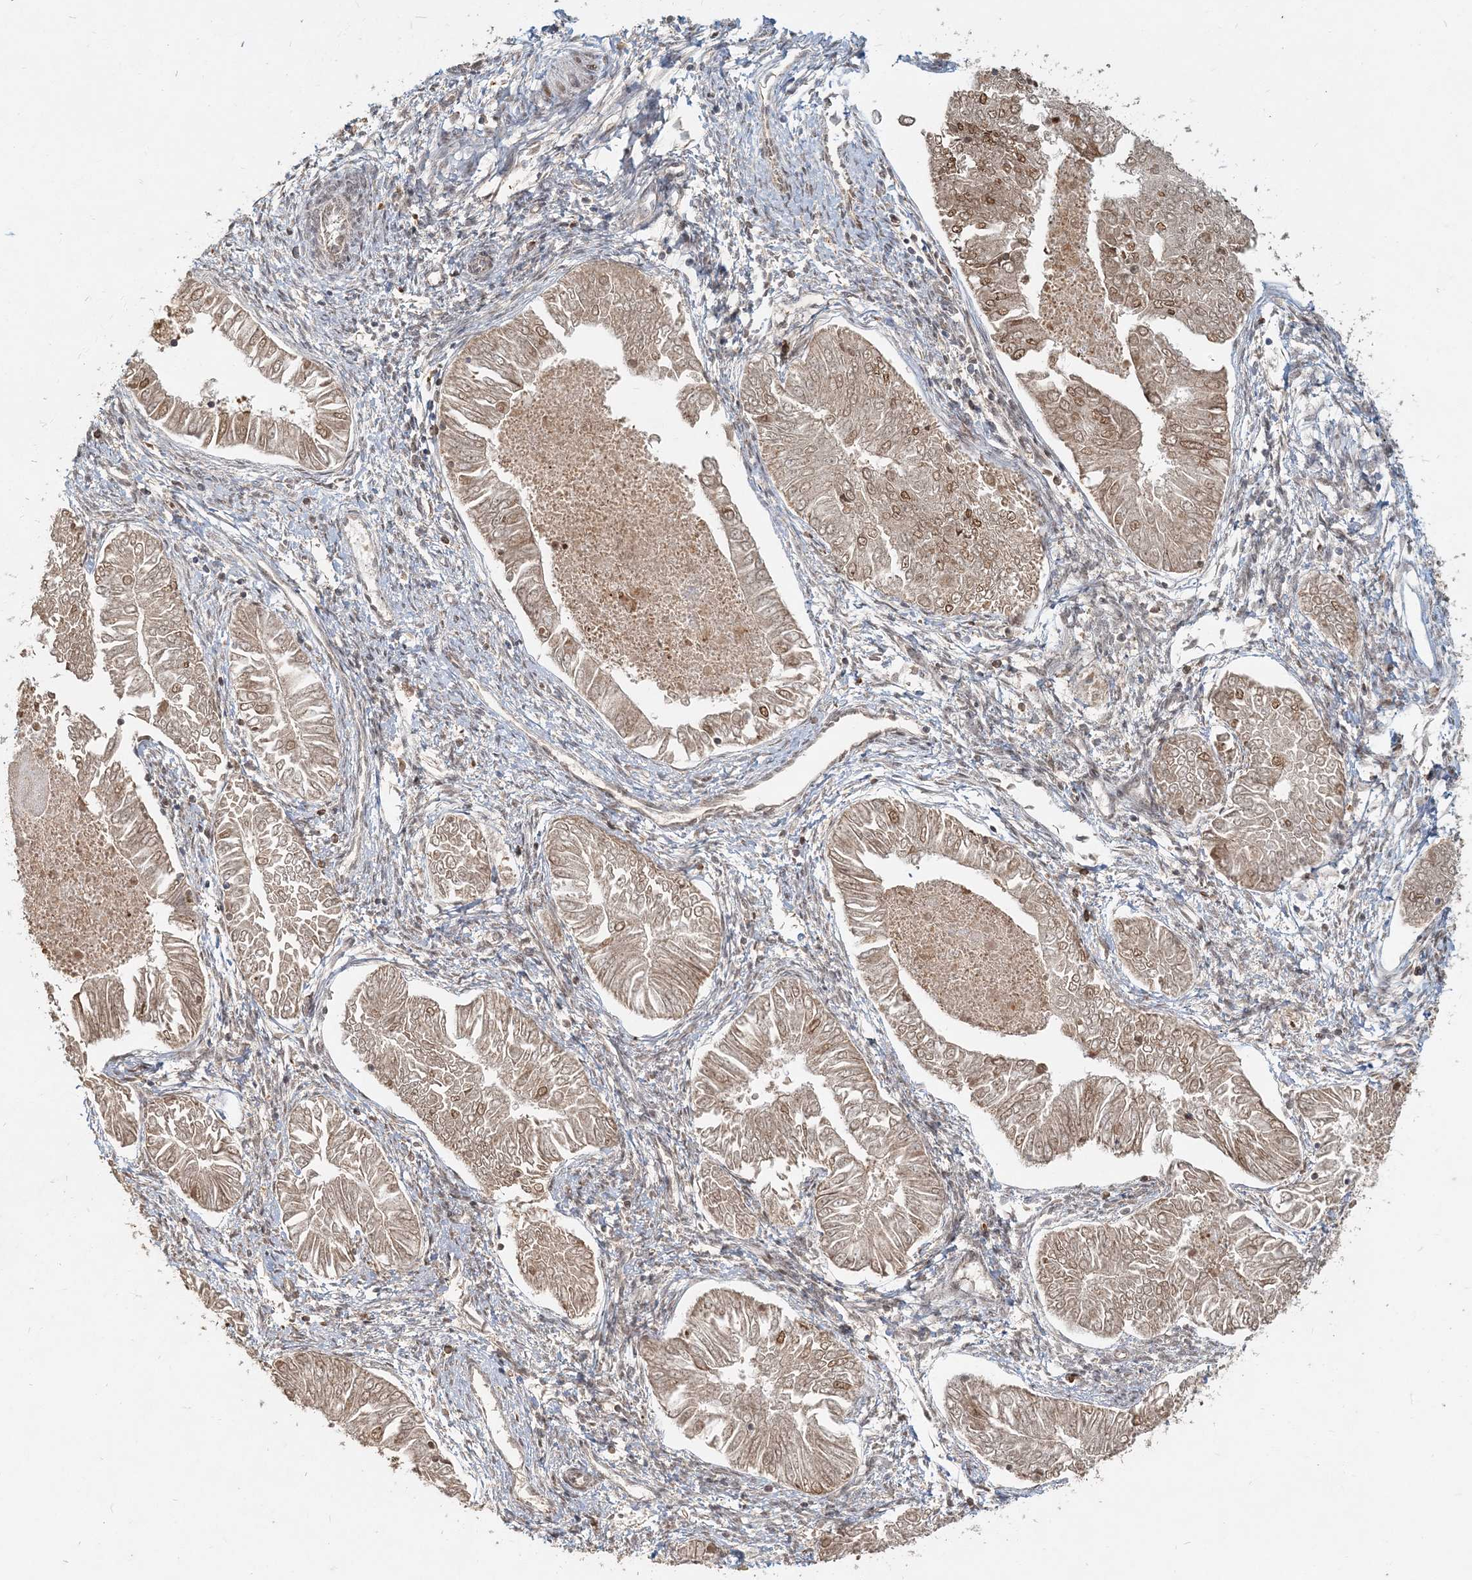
{"staining": {"intensity": "moderate", "quantity": ">75%", "location": "cytoplasmic/membranous,nuclear"}, "tissue": "endometrial cancer", "cell_type": "Tumor cells", "image_type": "cancer", "snomed": [{"axis": "morphology", "description": "Adenocarcinoma, NOS"}, {"axis": "topography", "description": "Endometrium"}], "caption": "Immunohistochemical staining of human endometrial cancer exhibits medium levels of moderate cytoplasmic/membranous and nuclear protein positivity in approximately >75% of tumor cells.", "gene": "RAB14", "patient": {"sex": "female", "age": 53}}